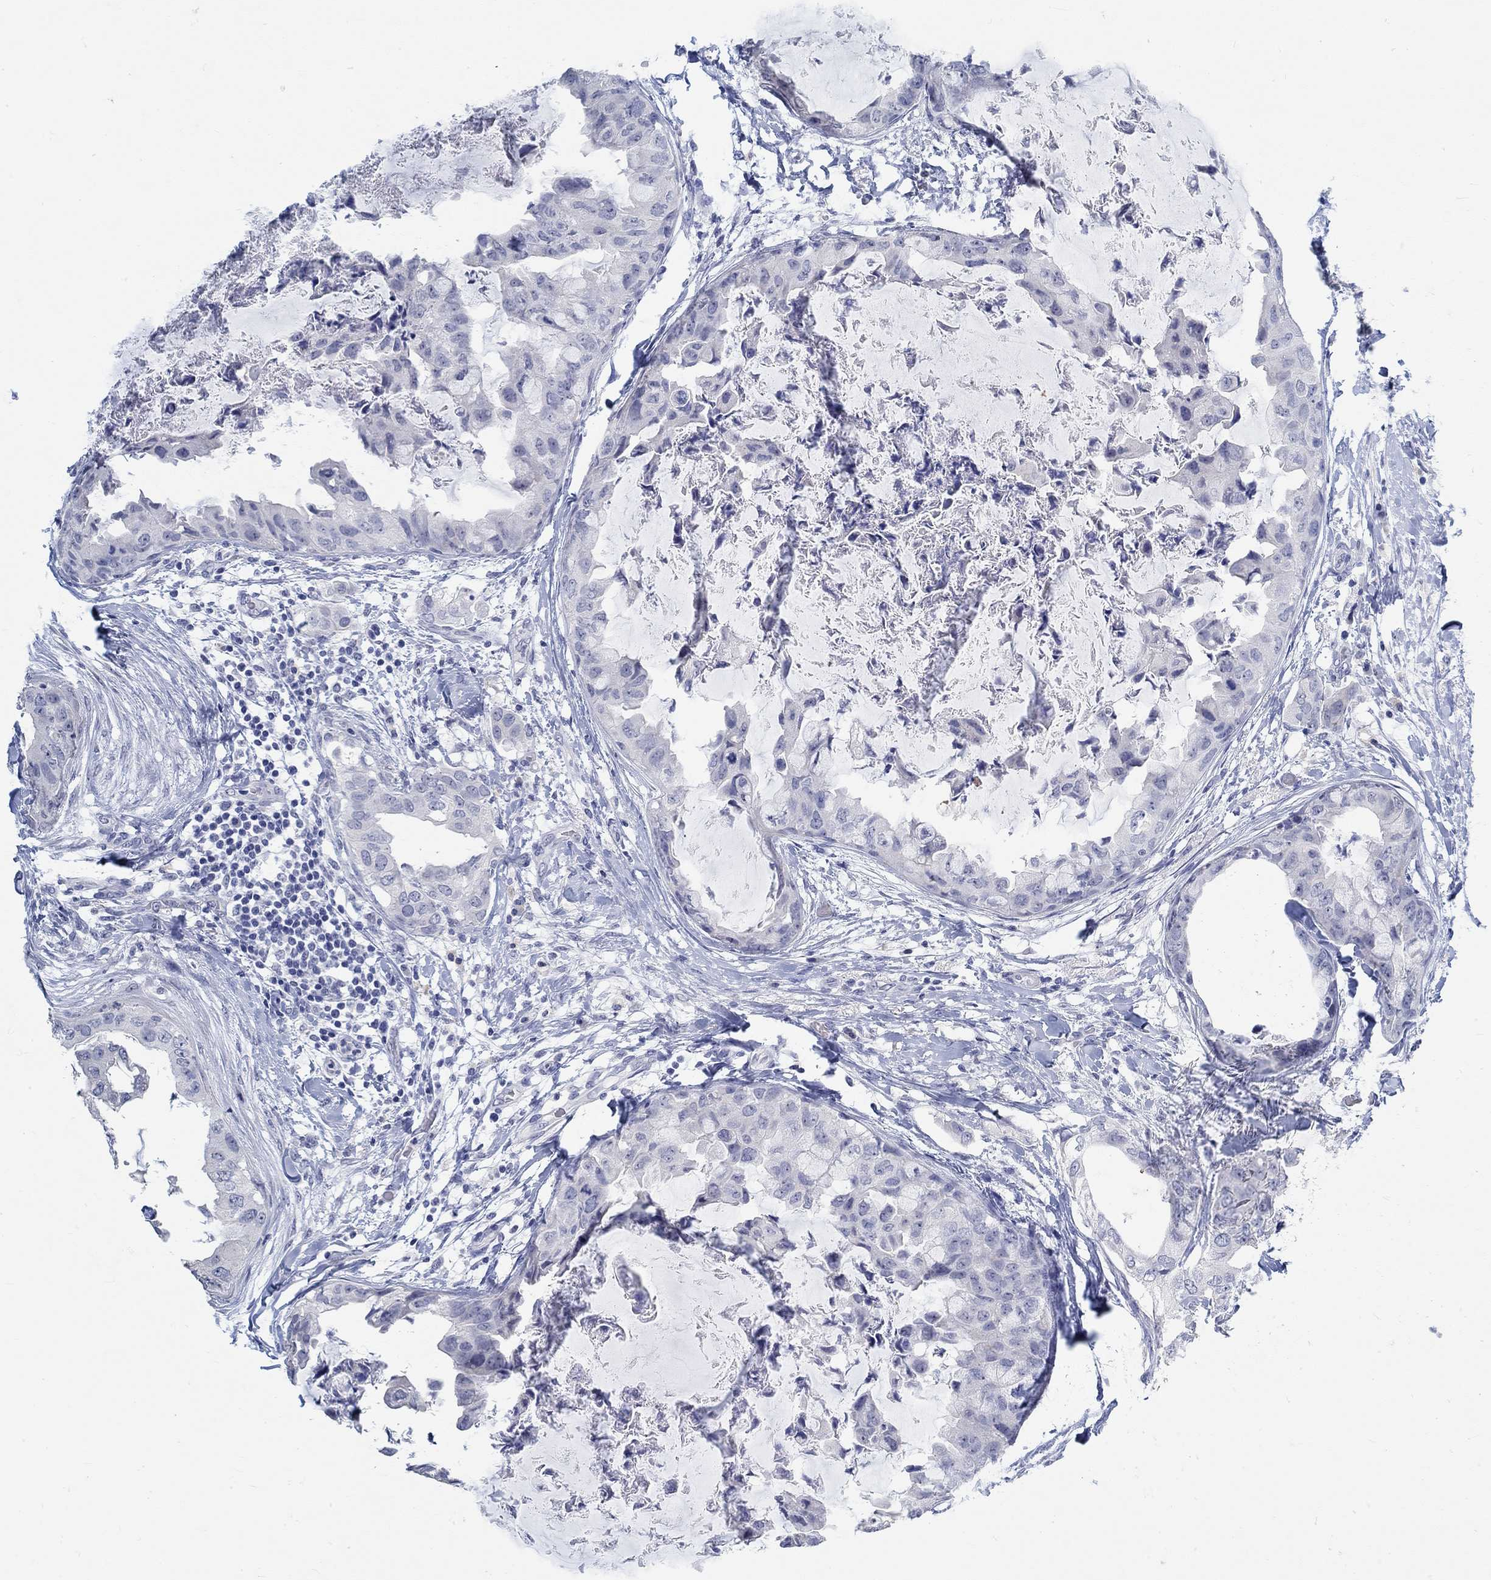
{"staining": {"intensity": "negative", "quantity": "none", "location": "none"}, "tissue": "breast cancer", "cell_type": "Tumor cells", "image_type": "cancer", "snomed": [{"axis": "morphology", "description": "Normal tissue, NOS"}, {"axis": "morphology", "description": "Duct carcinoma"}, {"axis": "topography", "description": "Breast"}], "caption": "Photomicrograph shows no protein staining in tumor cells of breast intraductal carcinoma tissue.", "gene": "GRIA3", "patient": {"sex": "female", "age": 40}}